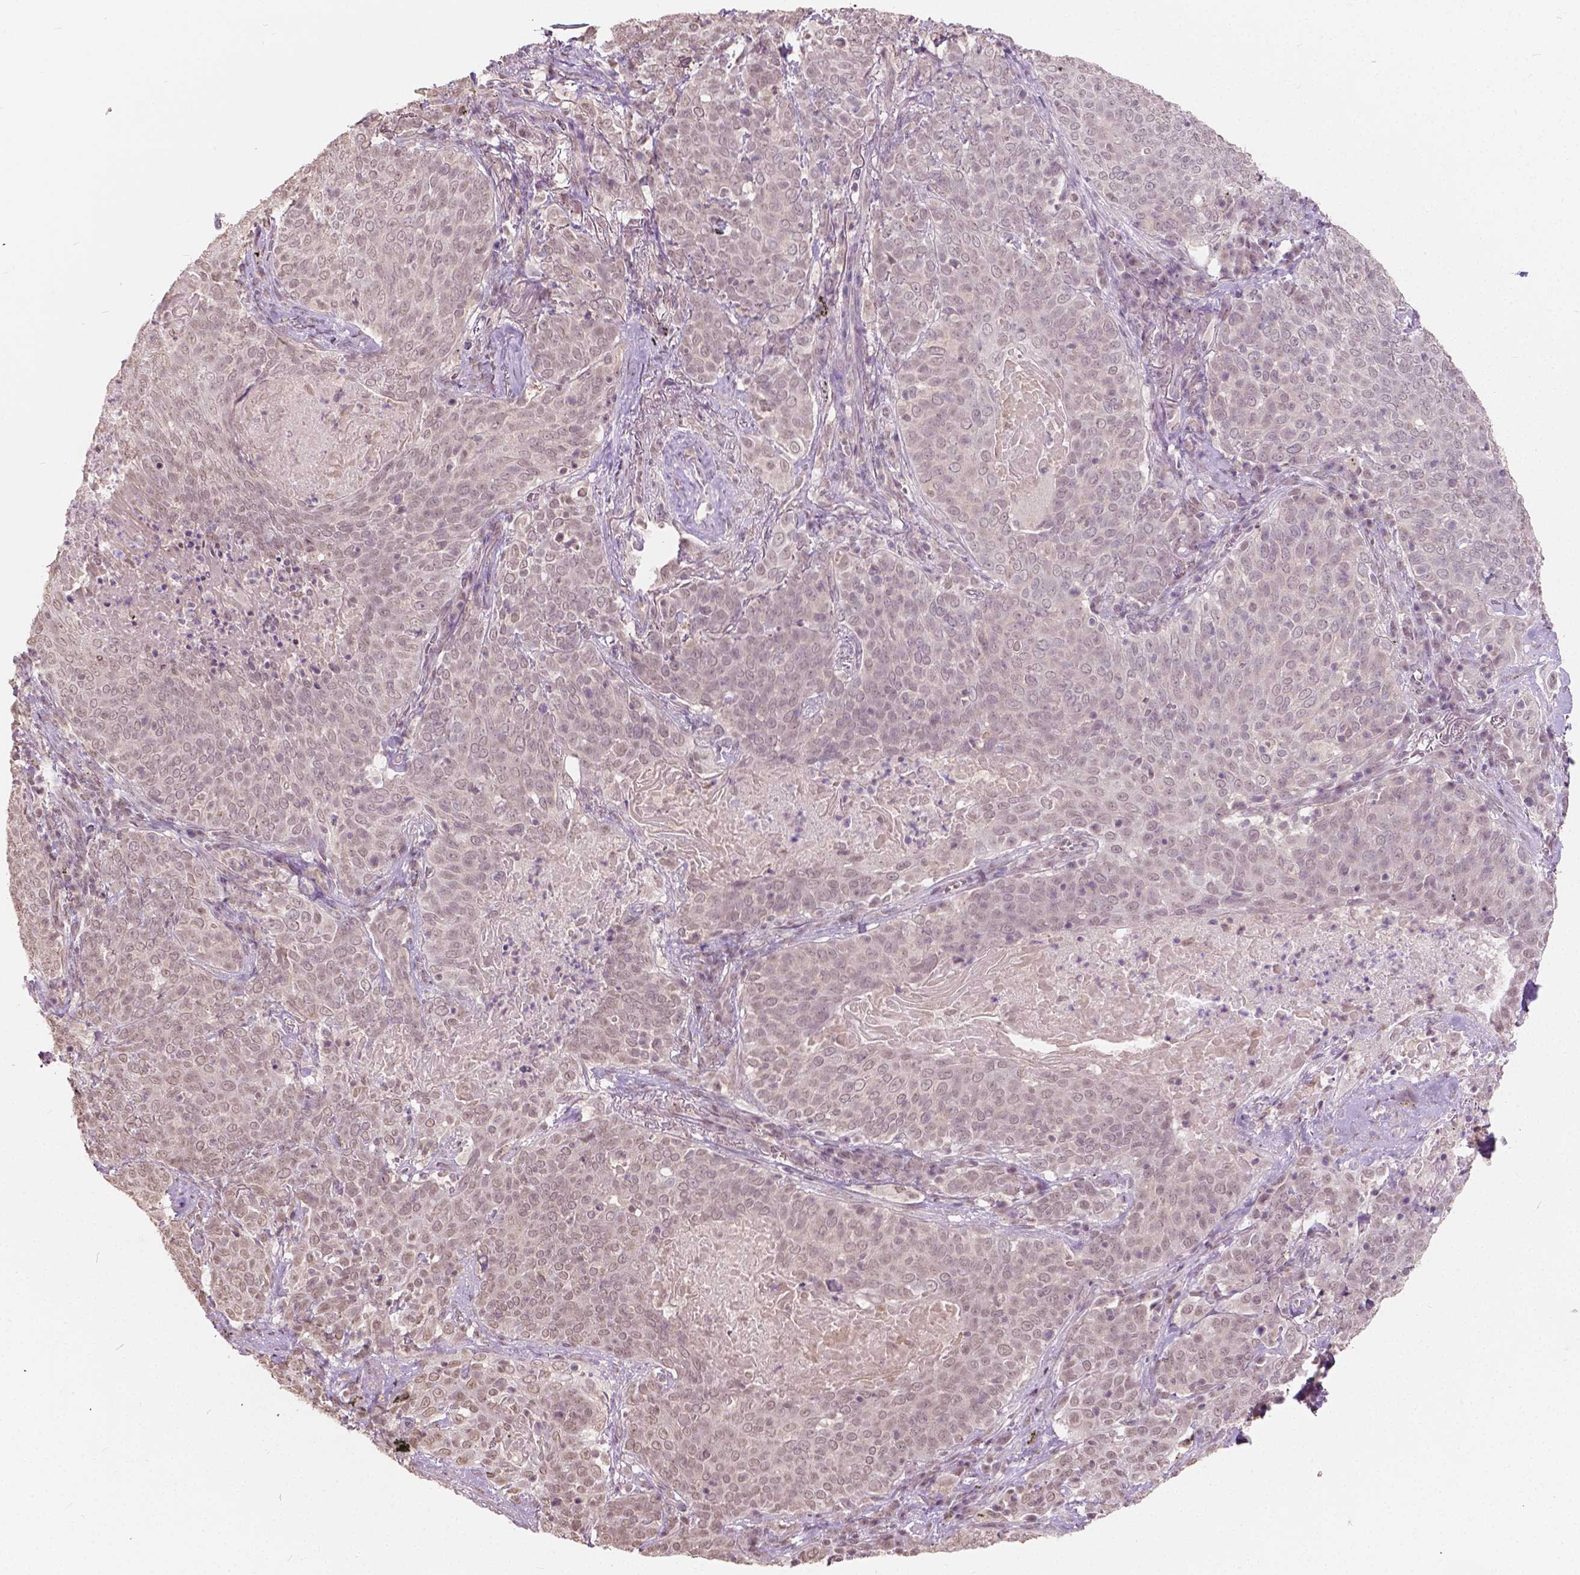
{"staining": {"intensity": "weak", "quantity": ">75%", "location": "nuclear"}, "tissue": "lung cancer", "cell_type": "Tumor cells", "image_type": "cancer", "snomed": [{"axis": "morphology", "description": "Squamous cell carcinoma, NOS"}, {"axis": "topography", "description": "Lung"}], "caption": "An image of lung cancer (squamous cell carcinoma) stained for a protein shows weak nuclear brown staining in tumor cells.", "gene": "HOXA10", "patient": {"sex": "male", "age": 82}}